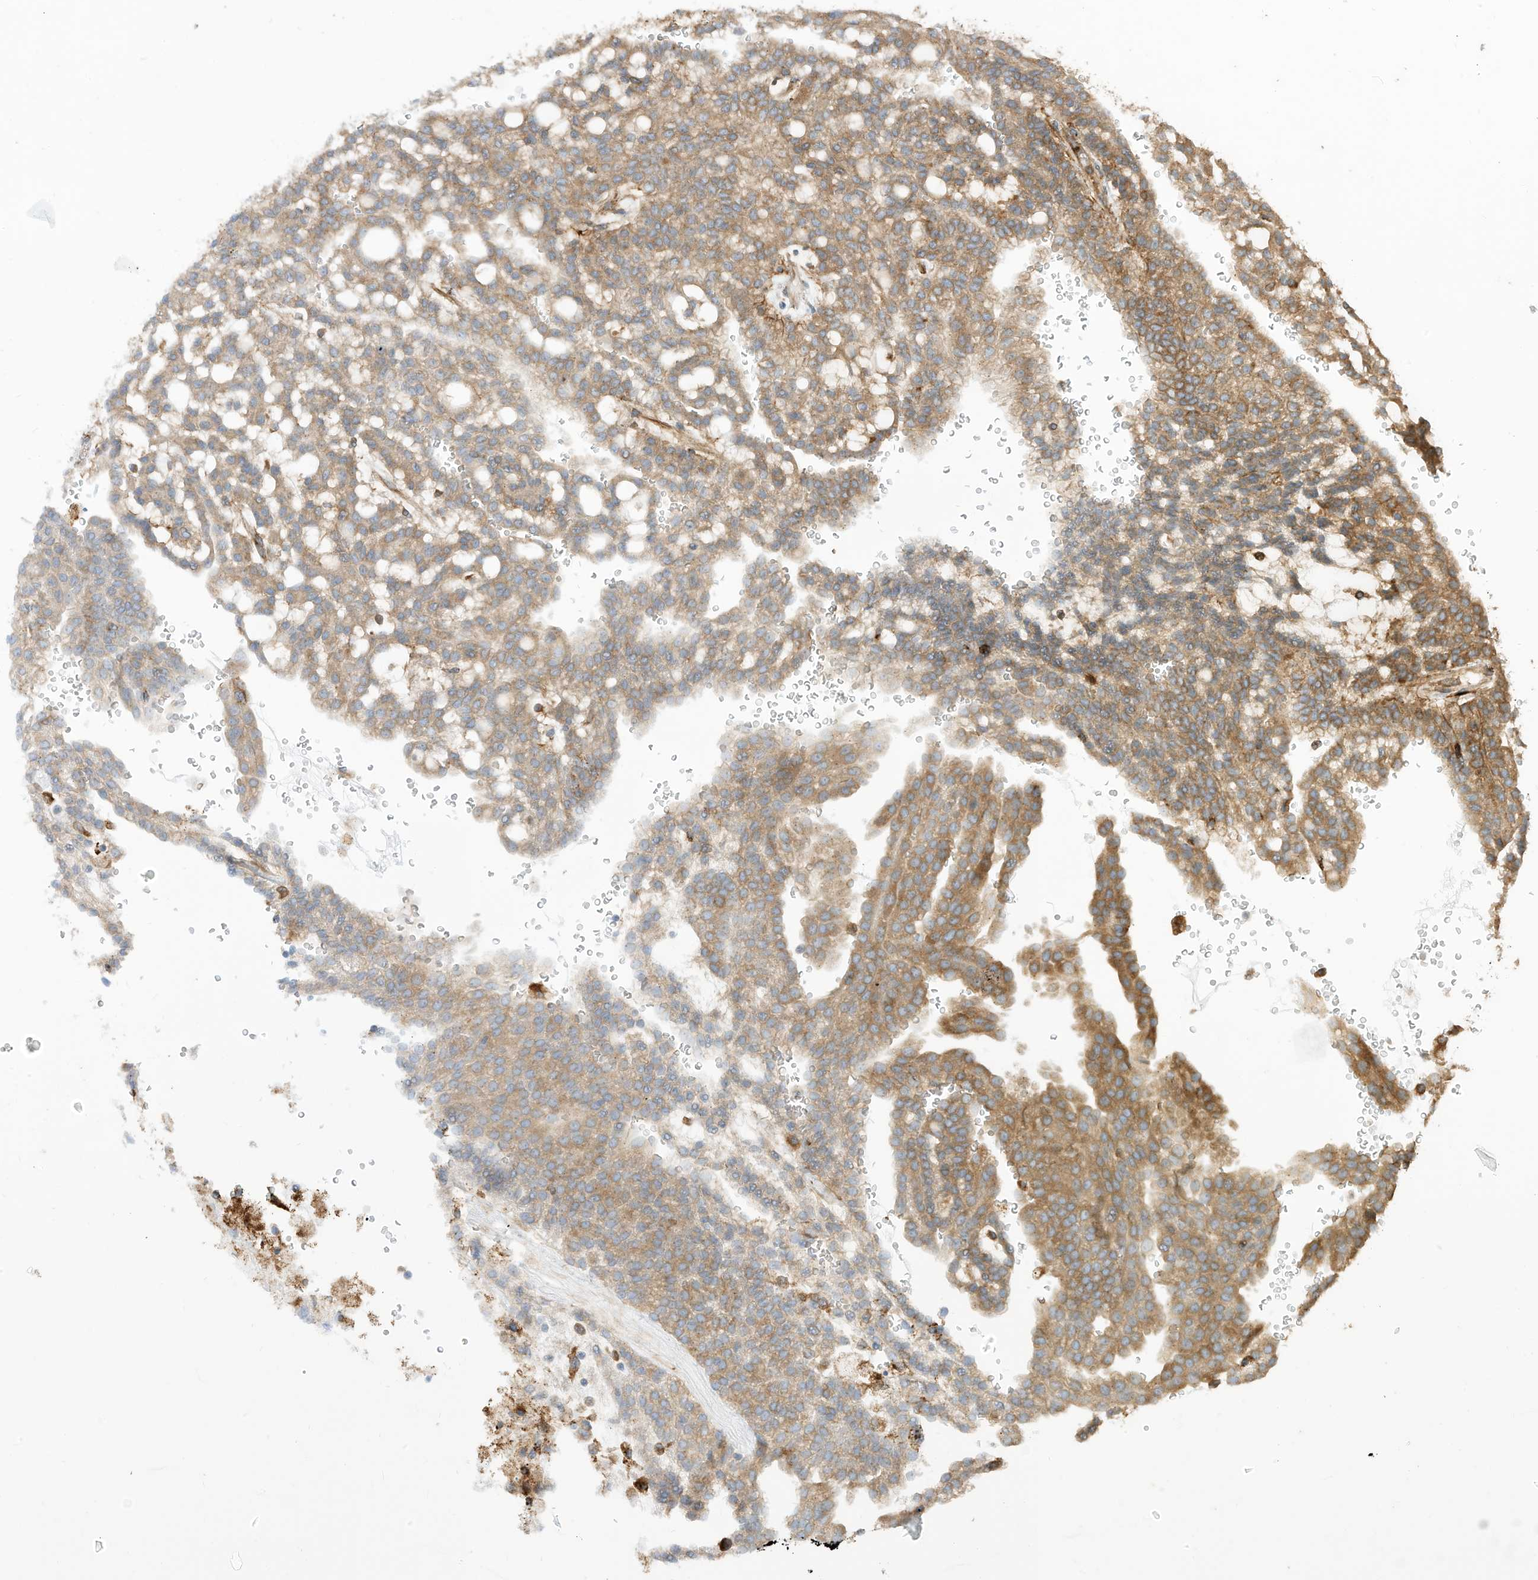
{"staining": {"intensity": "moderate", "quantity": ">75%", "location": "cytoplasmic/membranous"}, "tissue": "renal cancer", "cell_type": "Tumor cells", "image_type": "cancer", "snomed": [{"axis": "morphology", "description": "Adenocarcinoma, NOS"}, {"axis": "topography", "description": "Kidney"}], "caption": "High-magnification brightfield microscopy of adenocarcinoma (renal) stained with DAB (3,3'-diaminobenzidine) (brown) and counterstained with hematoxylin (blue). tumor cells exhibit moderate cytoplasmic/membranous staining is identified in about>75% of cells.", "gene": "TRNAU1AP", "patient": {"sex": "male", "age": 63}}